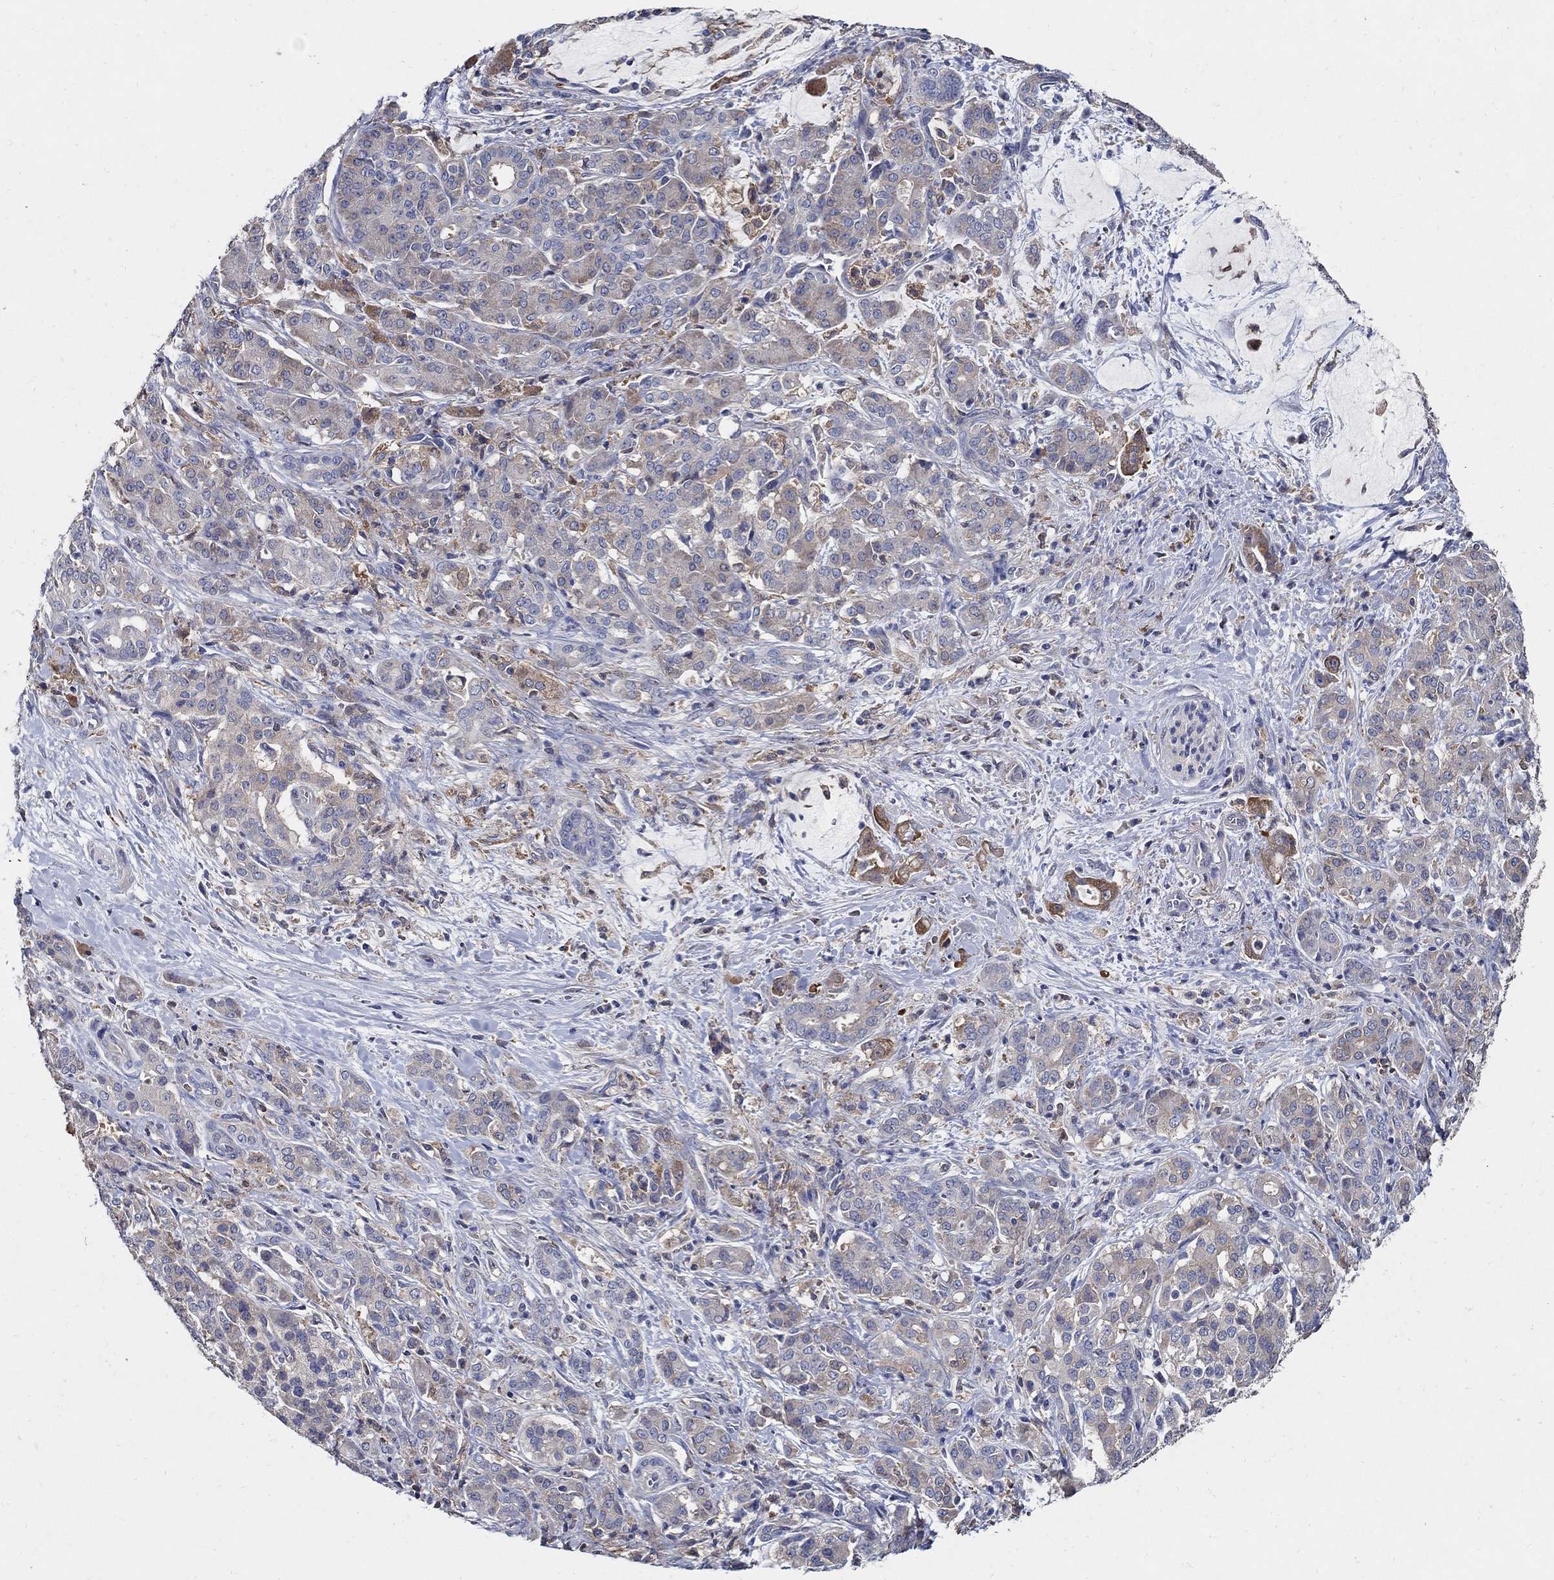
{"staining": {"intensity": "moderate", "quantity": "25%-75%", "location": "cytoplasmic/membranous"}, "tissue": "pancreatic cancer", "cell_type": "Tumor cells", "image_type": "cancer", "snomed": [{"axis": "morphology", "description": "Normal tissue, NOS"}, {"axis": "morphology", "description": "Inflammation, NOS"}, {"axis": "morphology", "description": "Adenocarcinoma, NOS"}, {"axis": "topography", "description": "Pancreas"}], "caption": "Pancreatic cancer (adenocarcinoma) stained with IHC exhibits moderate cytoplasmic/membranous expression in about 25%-75% of tumor cells.", "gene": "MTHFR", "patient": {"sex": "male", "age": 57}}